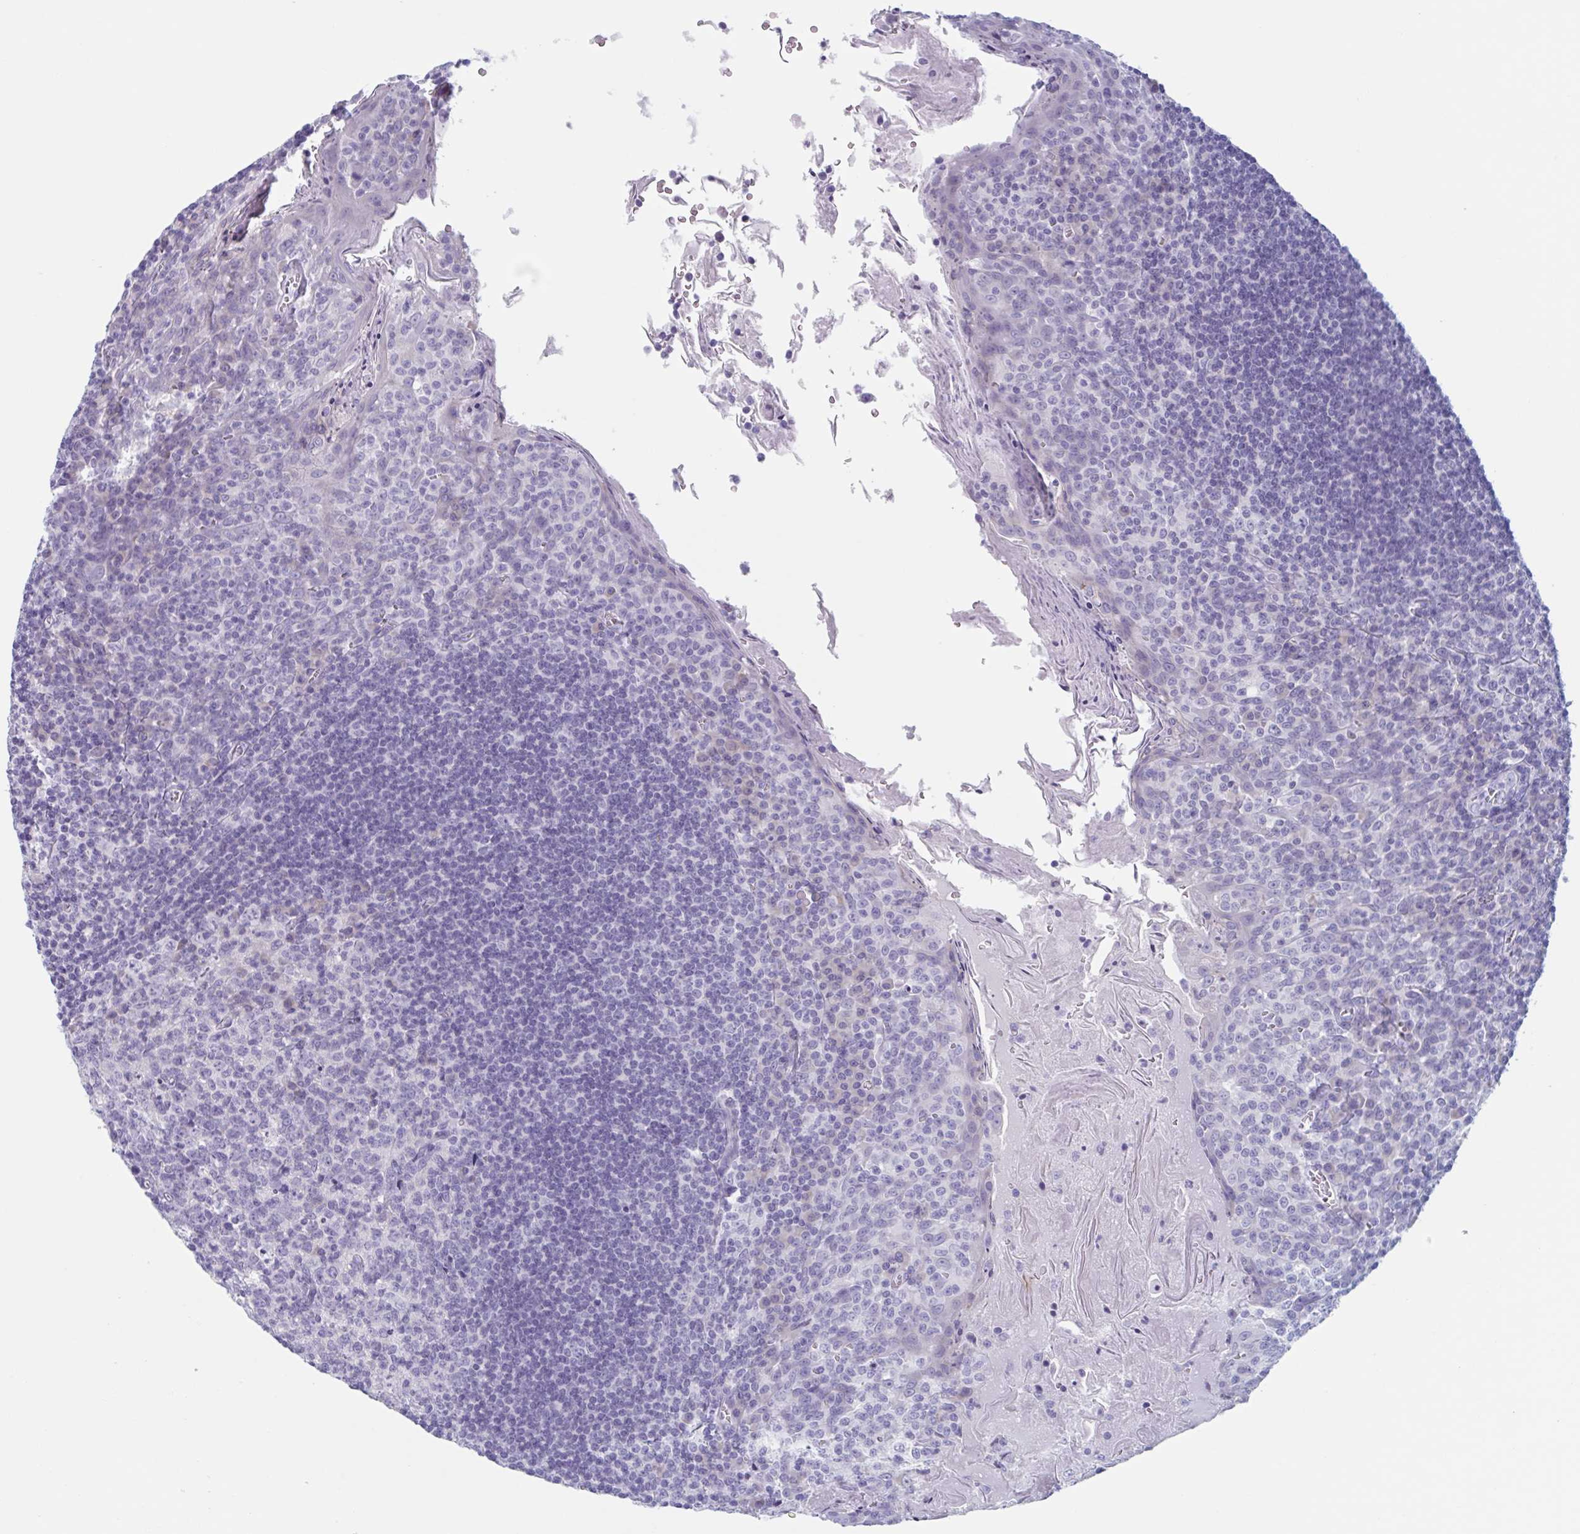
{"staining": {"intensity": "negative", "quantity": "none", "location": "none"}, "tissue": "tonsil", "cell_type": "Germinal center cells", "image_type": "normal", "snomed": [{"axis": "morphology", "description": "Normal tissue, NOS"}, {"axis": "topography", "description": "Tonsil"}], "caption": "High magnification brightfield microscopy of benign tonsil stained with DAB (brown) and counterstained with hematoxylin (blue): germinal center cells show no significant staining. (DAB IHC visualized using brightfield microscopy, high magnification).", "gene": "HSD11B2", "patient": {"sex": "male", "age": 27}}